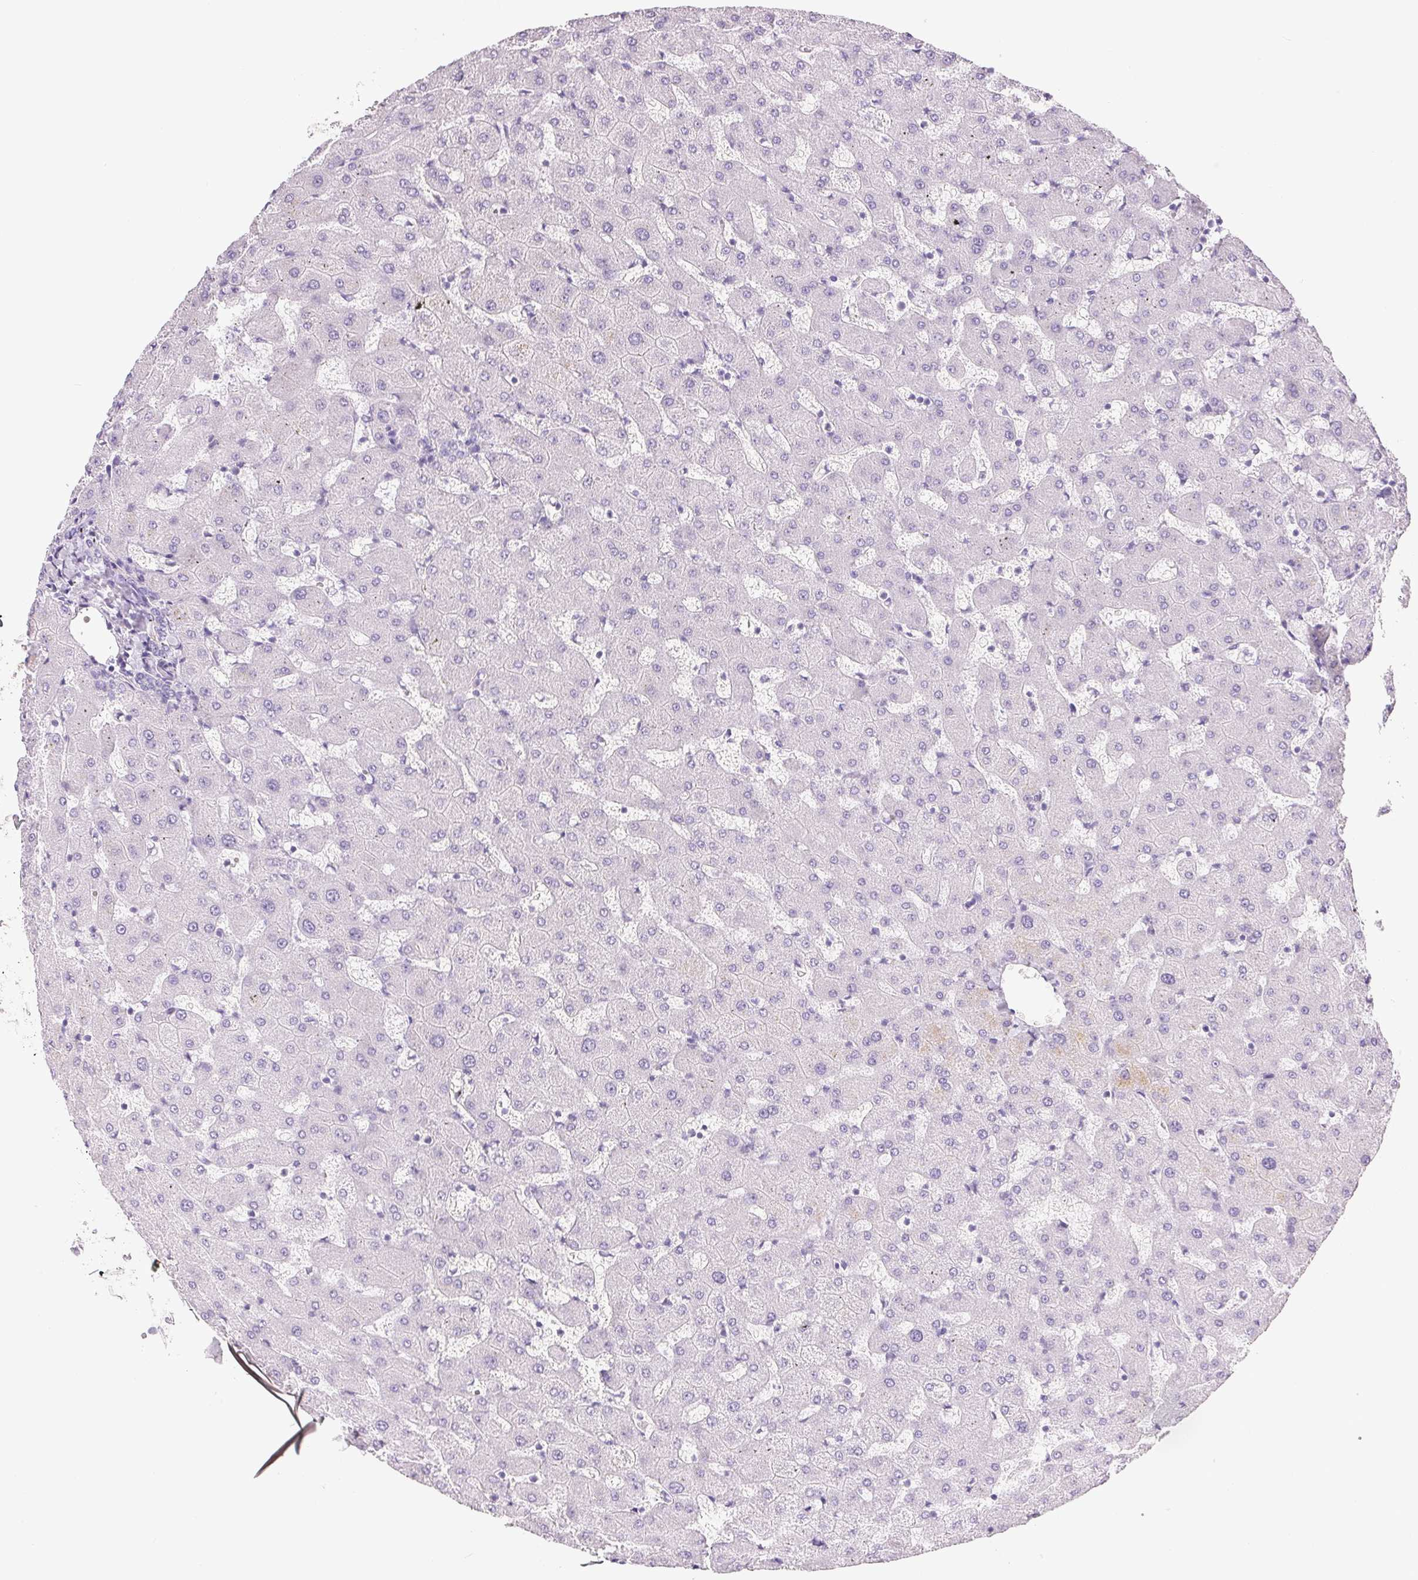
{"staining": {"intensity": "negative", "quantity": "none", "location": "none"}, "tissue": "liver", "cell_type": "Cholangiocytes", "image_type": "normal", "snomed": [{"axis": "morphology", "description": "Normal tissue, NOS"}, {"axis": "topography", "description": "Liver"}], "caption": "IHC histopathology image of benign liver: human liver stained with DAB (3,3'-diaminobenzidine) shows no significant protein expression in cholangiocytes.", "gene": "KCNE2", "patient": {"sex": "female", "age": 63}}